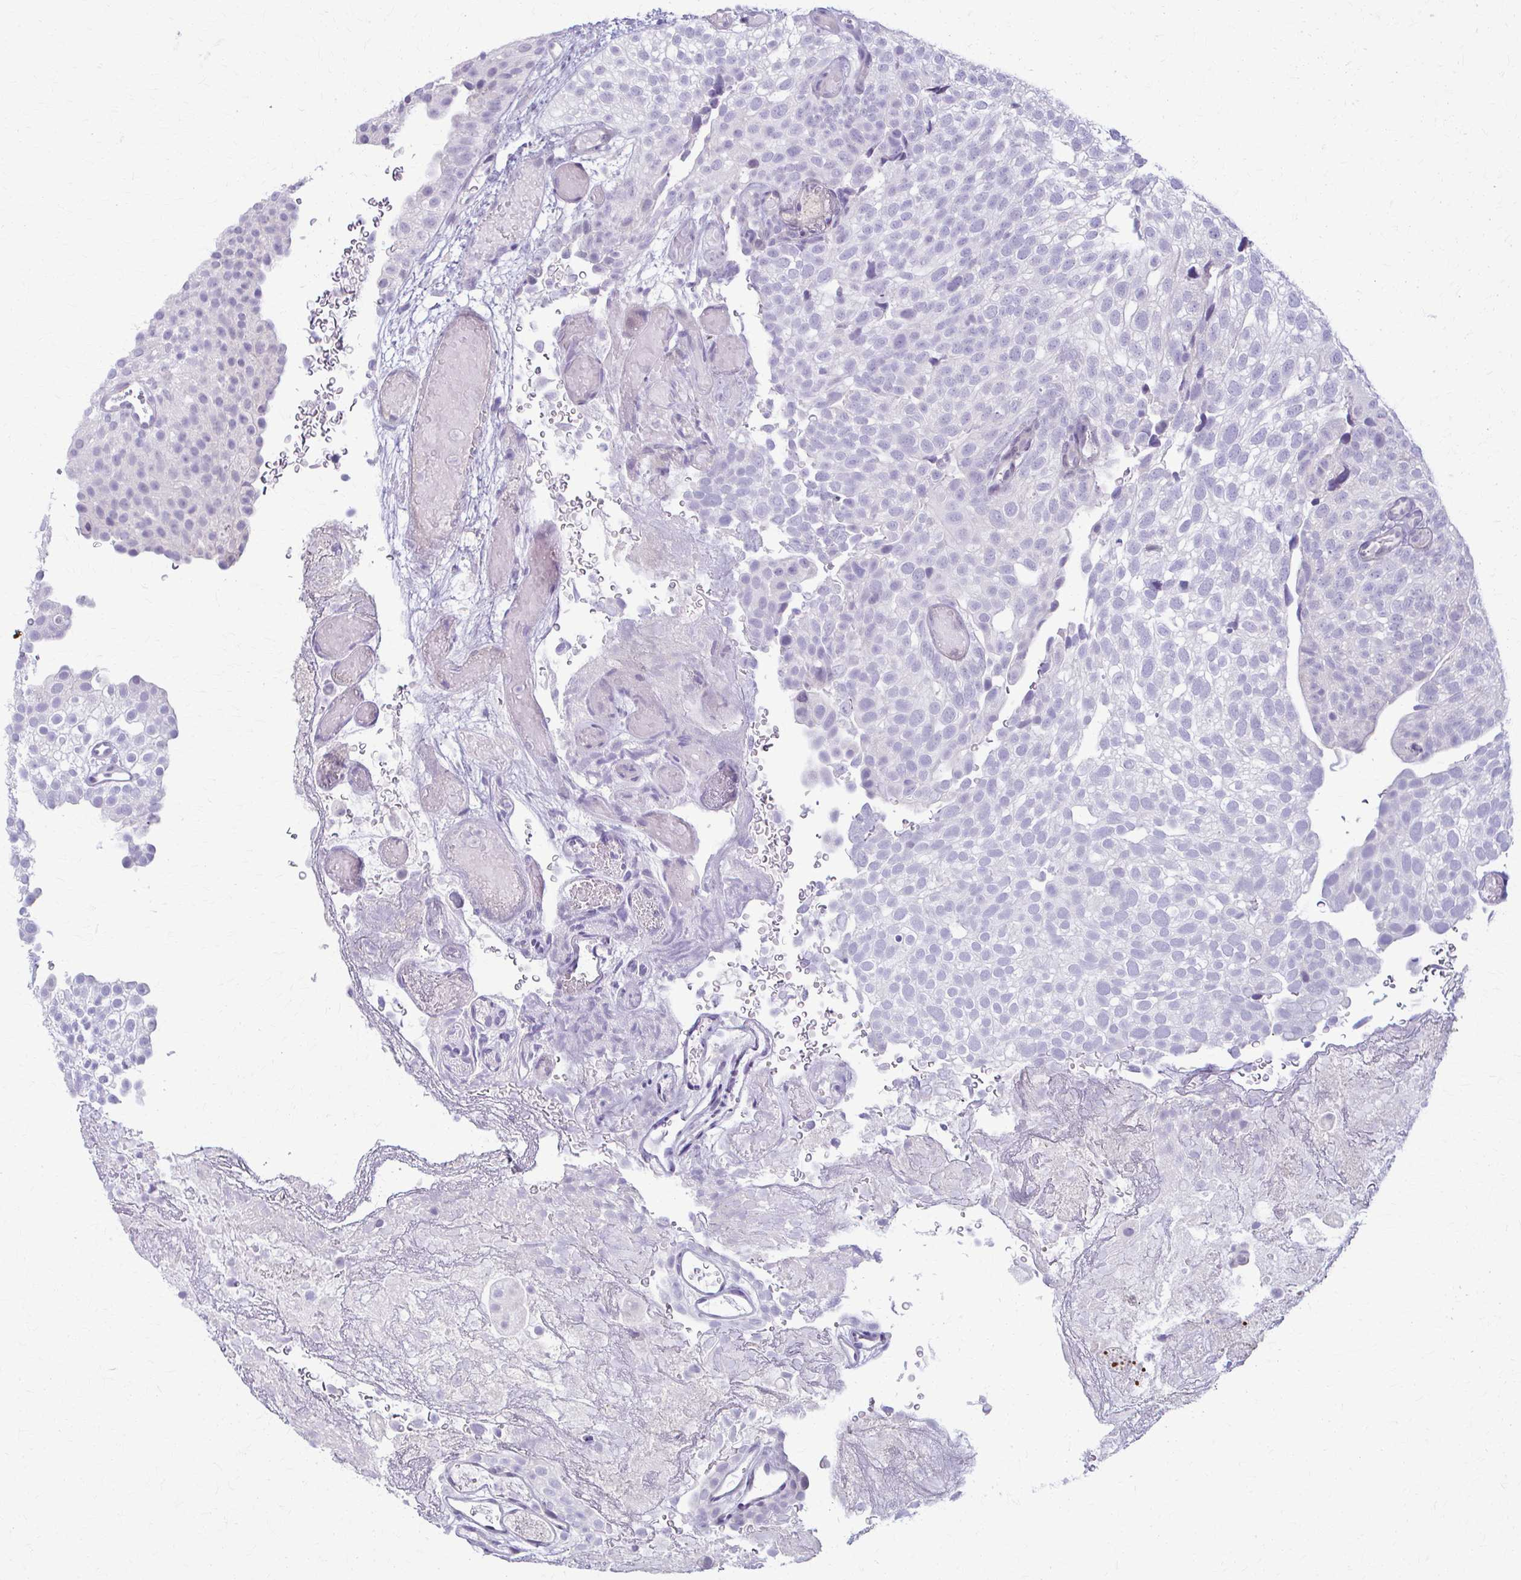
{"staining": {"intensity": "negative", "quantity": "none", "location": "none"}, "tissue": "urothelial cancer", "cell_type": "Tumor cells", "image_type": "cancer", "snomed": [{"axis": "morphology", "description": "Urothelial carcinoma, Low grade"}, {"axis": "topography", "description": "Urinary bladder"}], "caption": "A photomicrograph of urothelial cancer stained for a protein displays no brown staining in tumor cells.", "gene": "LDLRAP1", "patient": {"sex": "male", "age": 78}}